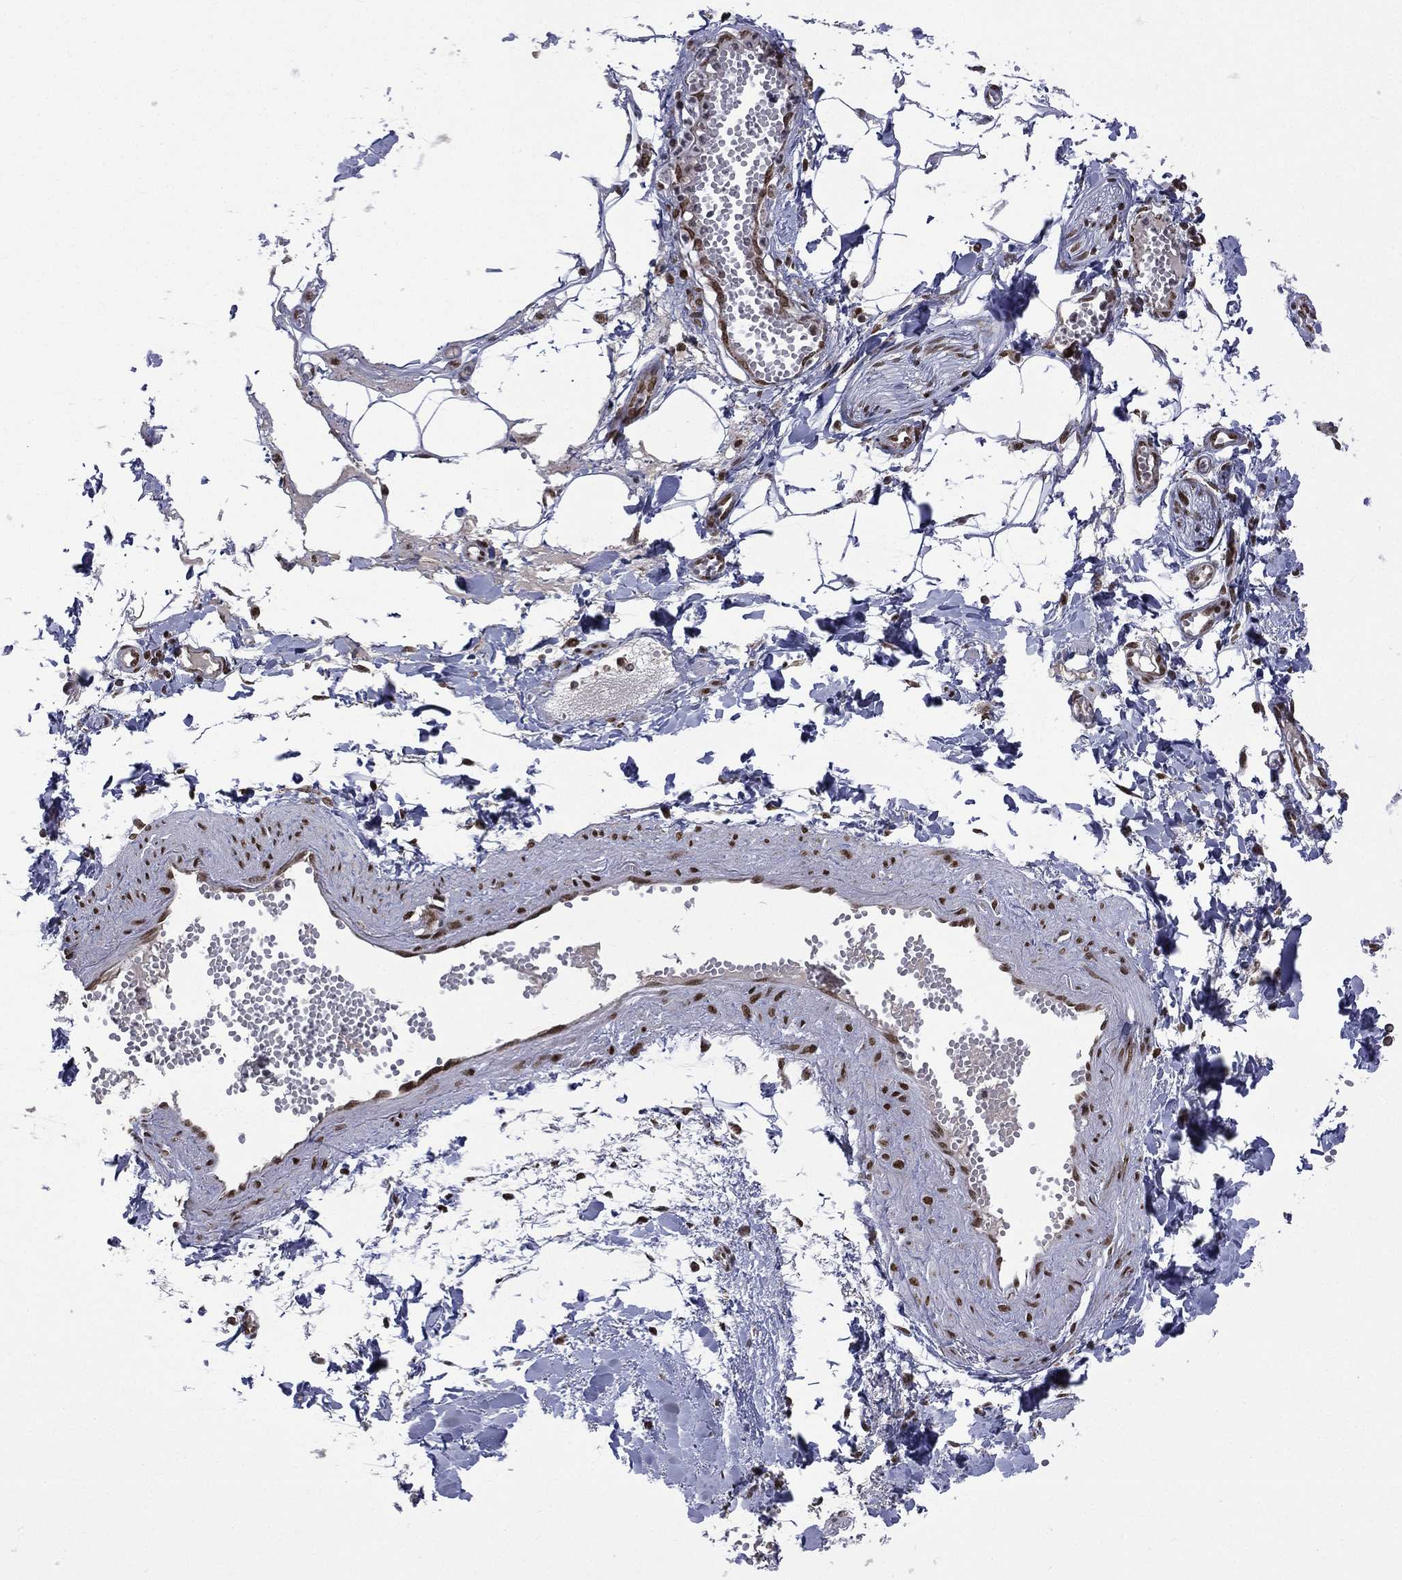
{"staining": {"intensity": "negative", "quantity": "none", "location": "none"}, "tissue": "adipose tissue", "cell_type": "Adipocytes", "image_type": "normal", "snomed": [{"axis": "morphology", "description": "Normal tissue, NOS"}, {"axis": "morphology", "description": "Squamous cell carcinoma, NOS"}, {"axis": "topography", "description": "Cartilage tissue"}, {"axis": "topography", "description": "Lung"}], "caption": "Immunohistochemical staining of normal human adipose tissue reveals no significant staining in adipocytes.", "gene": "C5orf24", "patient": {"sex": "male", "age": 66}}